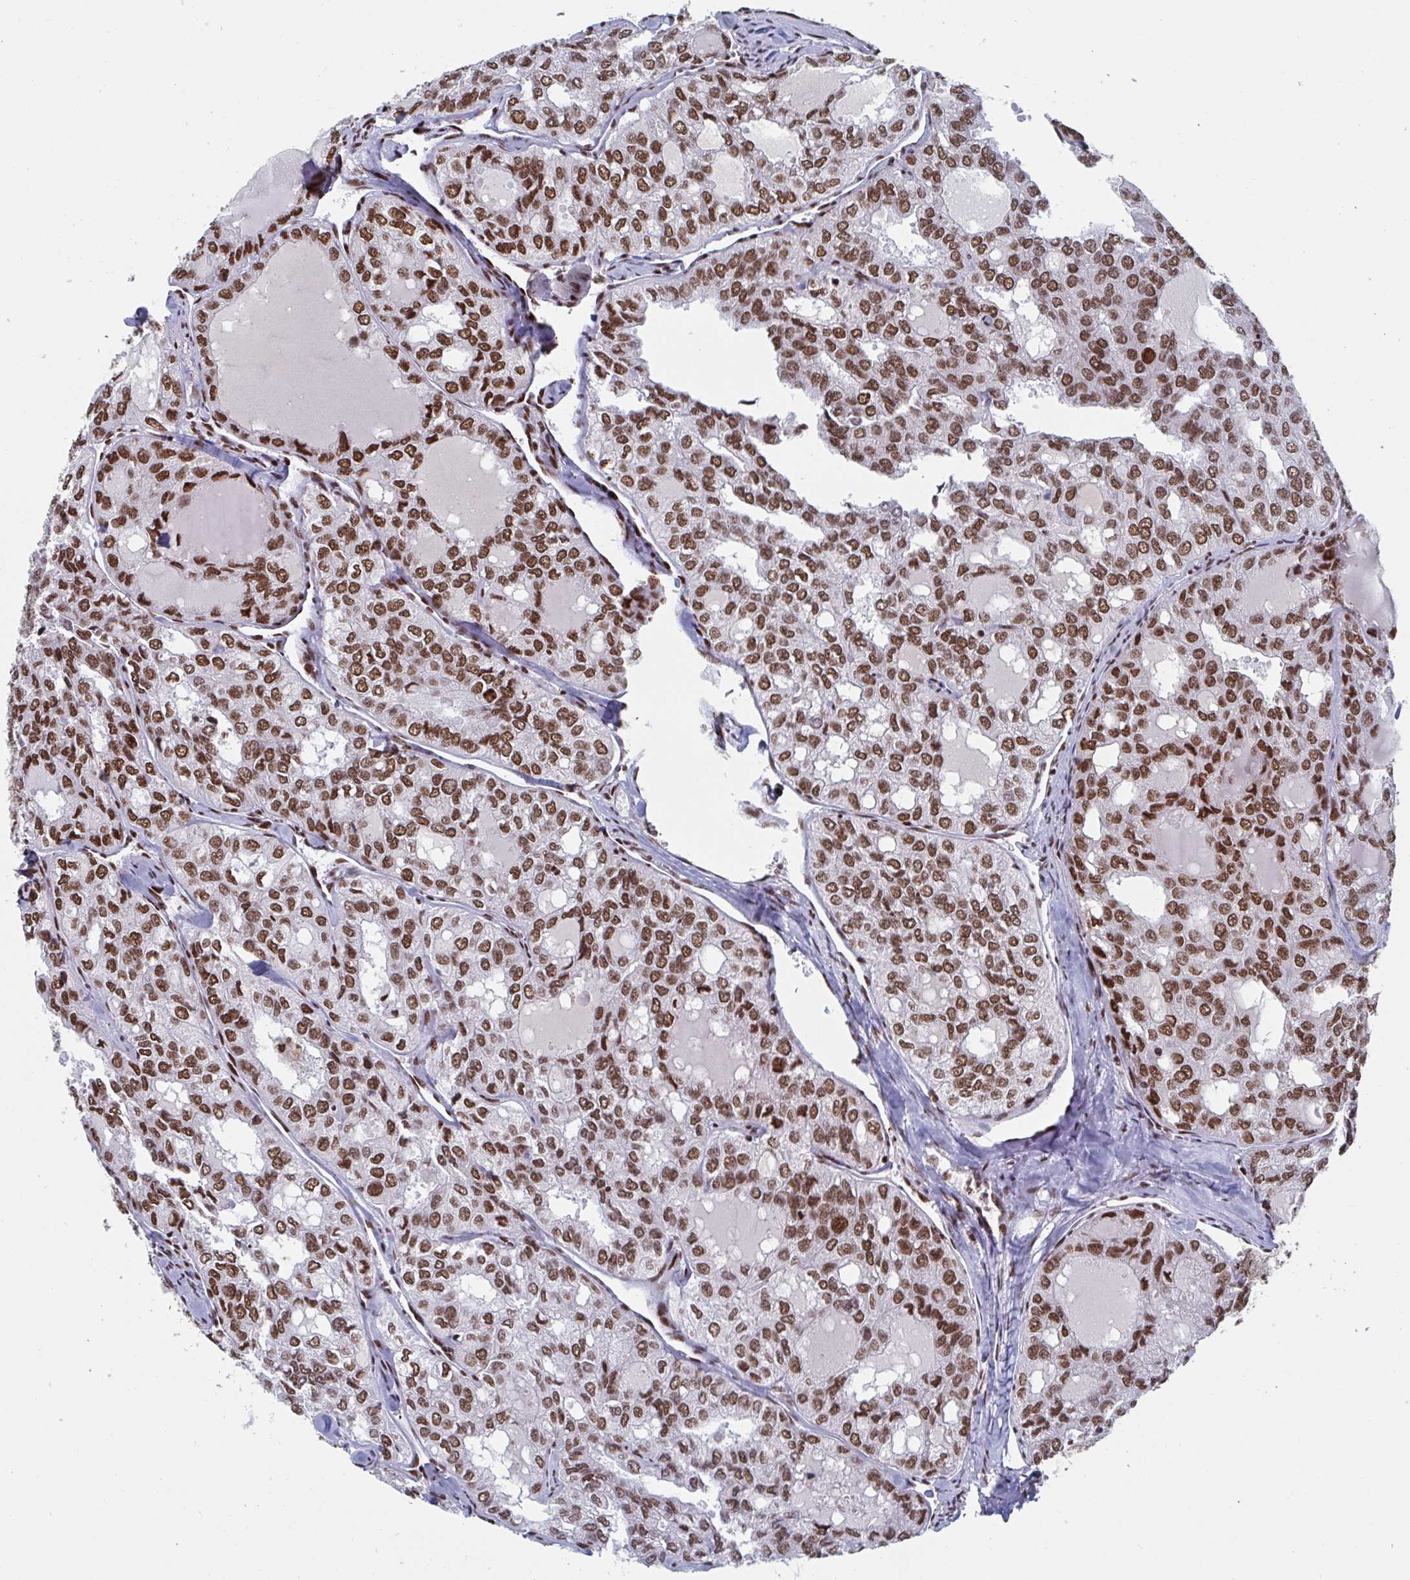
{"staining": {"intensity": "strong", "quantity": ">75%", "location": "nuclear"}, "tissue": "thyroid cancer", "cell_type": "Tumor cells", "image_type": "cancer", "snomed": [{"axis": "morphology", "description": "Follicular adenoma carcinoma, NOS"}, {"axis": "topography", "description": "Thyroid gland"}], "caption": "Thyroid follicular adenoma carcinoma stained for a protein exhibits strong nuclear positivity in tumor cells.", "gene": "ZNF607", "patient": {"sex": "male", "age": 75}}